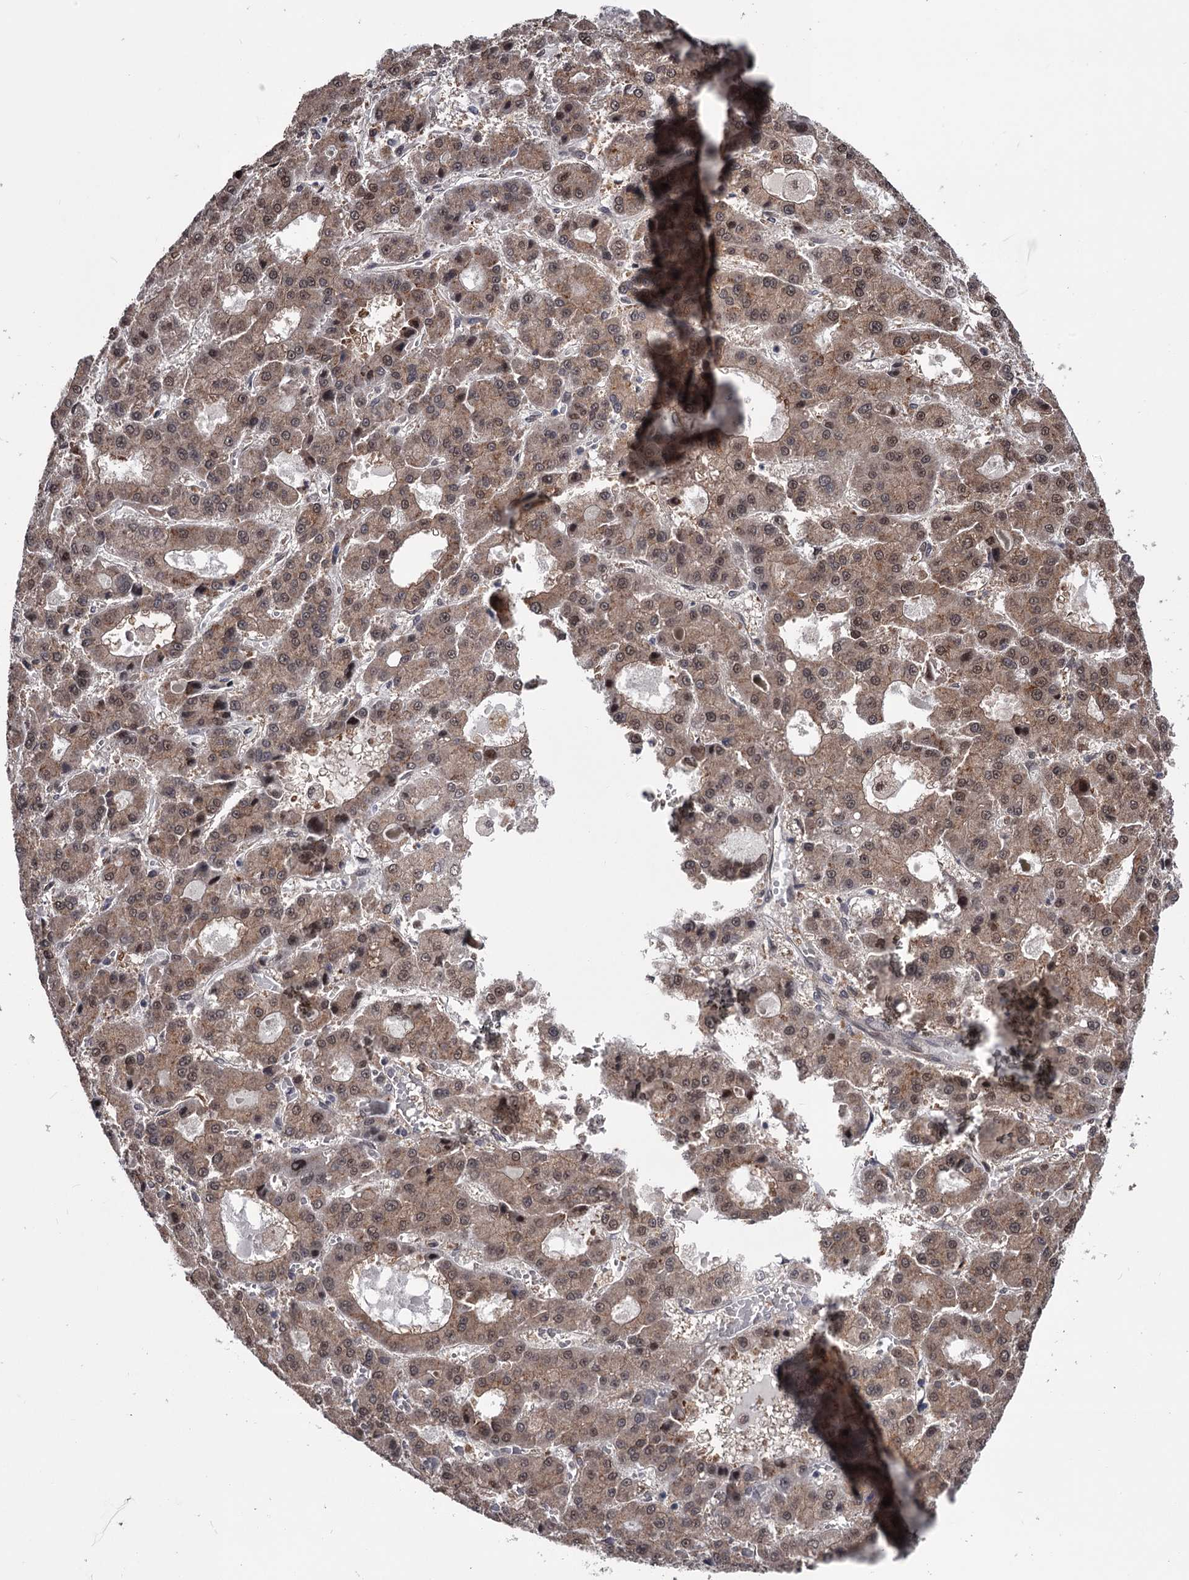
{"staining": {"intensity": "weak", "quantity": ">75%", "location": "cytoplasmic/membranous,nuclear"}, "tissue": "liver cancer", "cell_type": "Tumor cells", "image_type": "cancer", "snomed": [{"axis": "morphology", "description": "Carcinoma, Hepatocellular, NOS"}, {"axis": "topography", "description": "Liver"}], "caption": "IHC image of liver cancer (hepatocellular carcinoma) stained for a protein (brown), which reveals low levels of weak cytoplasmic/membranous and nuclear staining in approximately >75% of tumor cells.", "gene": "DAO", "patient": {"sex": "male", "age": 70}}